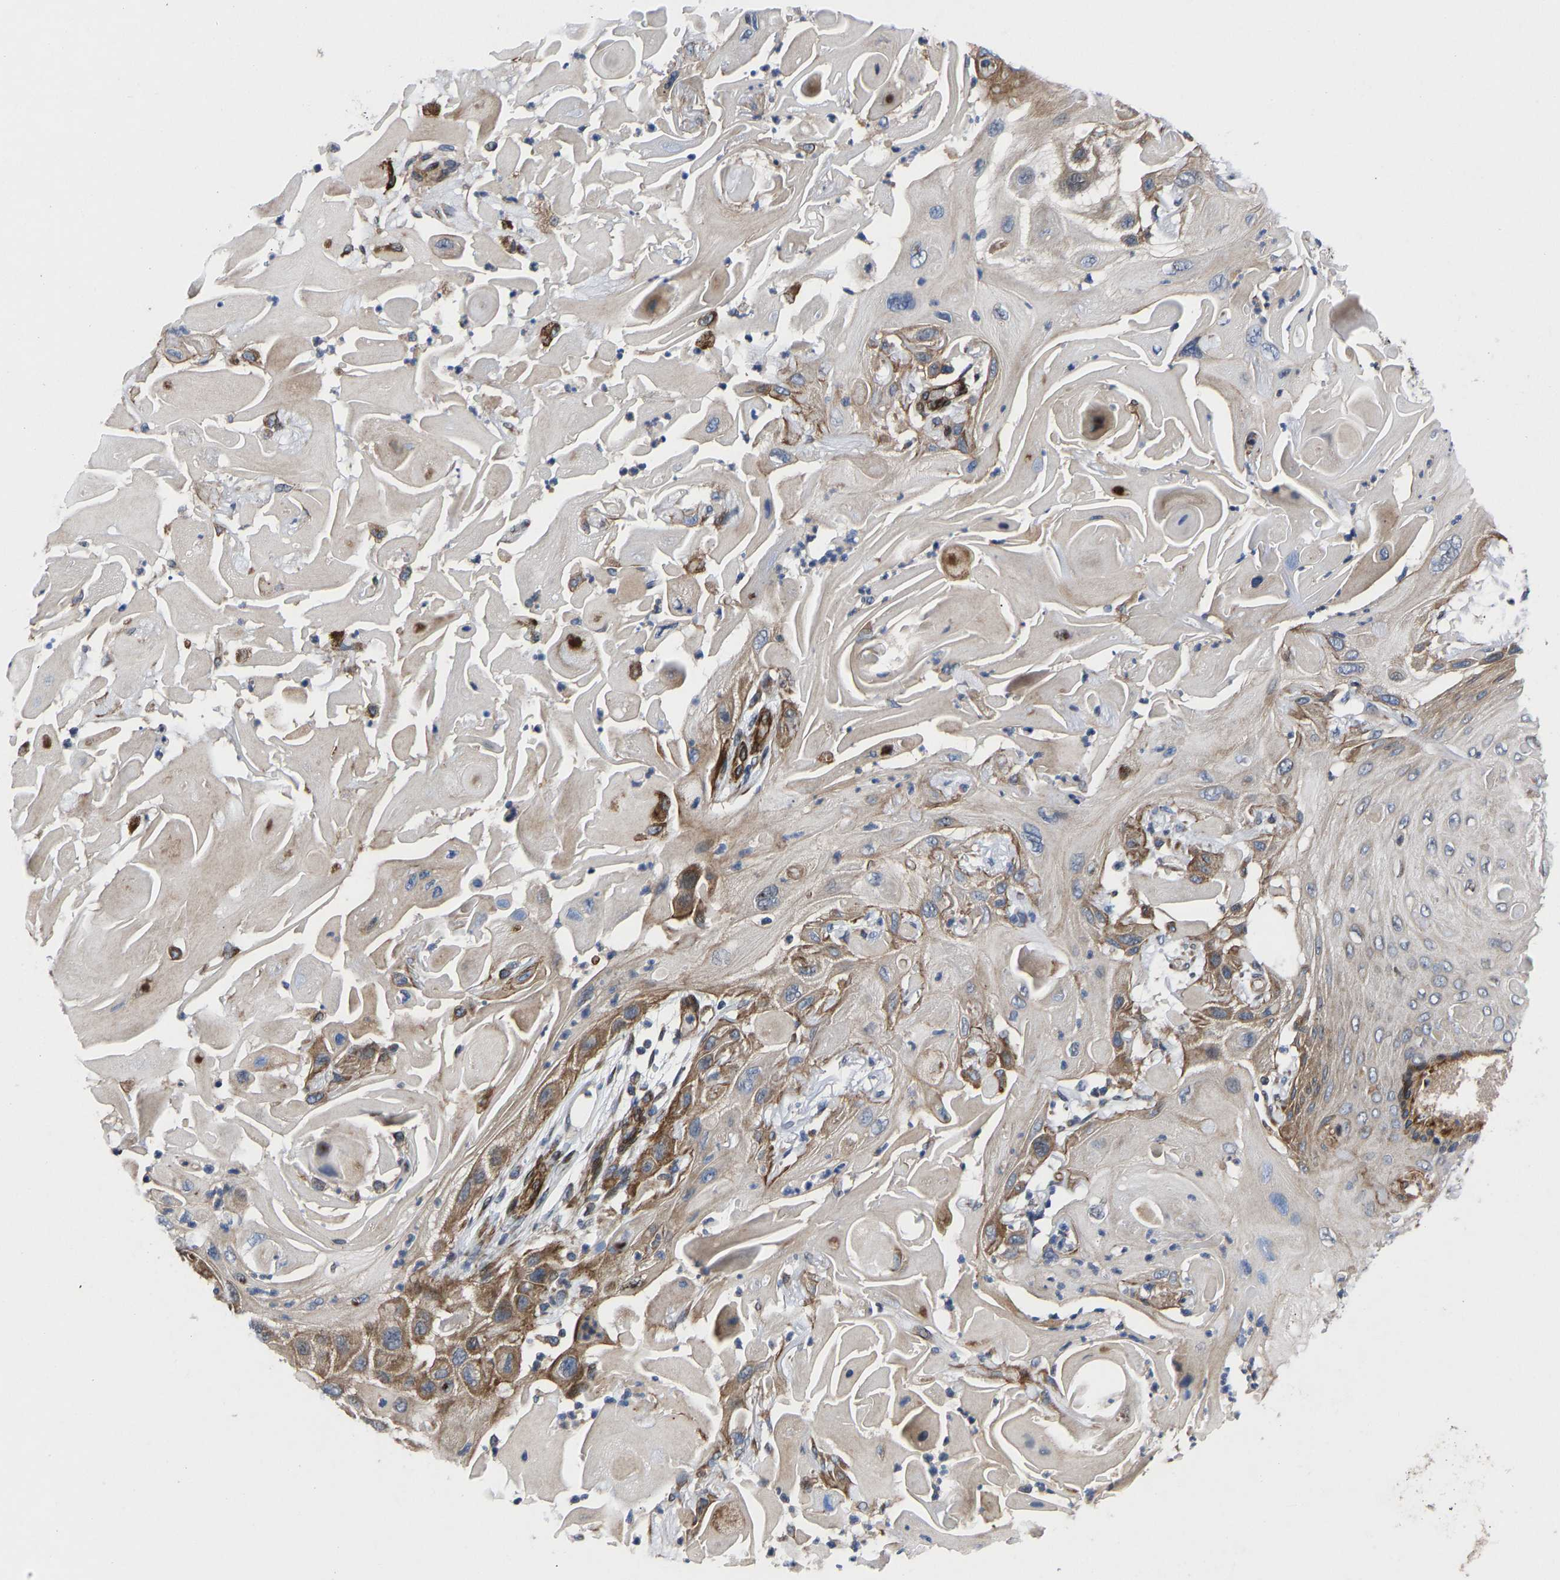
{"staining": {"intensity": "moderate", "quantity": "25%-75%", "location": "cytoplasmic/membranous"}, "tissue": "skin cancer", "cell_type": "Tumor cells", "image_type": "cancer", "snomed": [{"axis": "morphology", "description": "Squamous cell carcinoma, NOS"}, {"axis": "topography", "description": "Skin"}], "caption": "Immunohistochemistry (IHC) of skin squamous cell carcinoma displays medium levels of moderate cytoplasmic/membranous positivity in approximately 25%-75% of tumor cells.", "gene": "TMEM38B", "patient": {"sex": "female", "age": 77}}